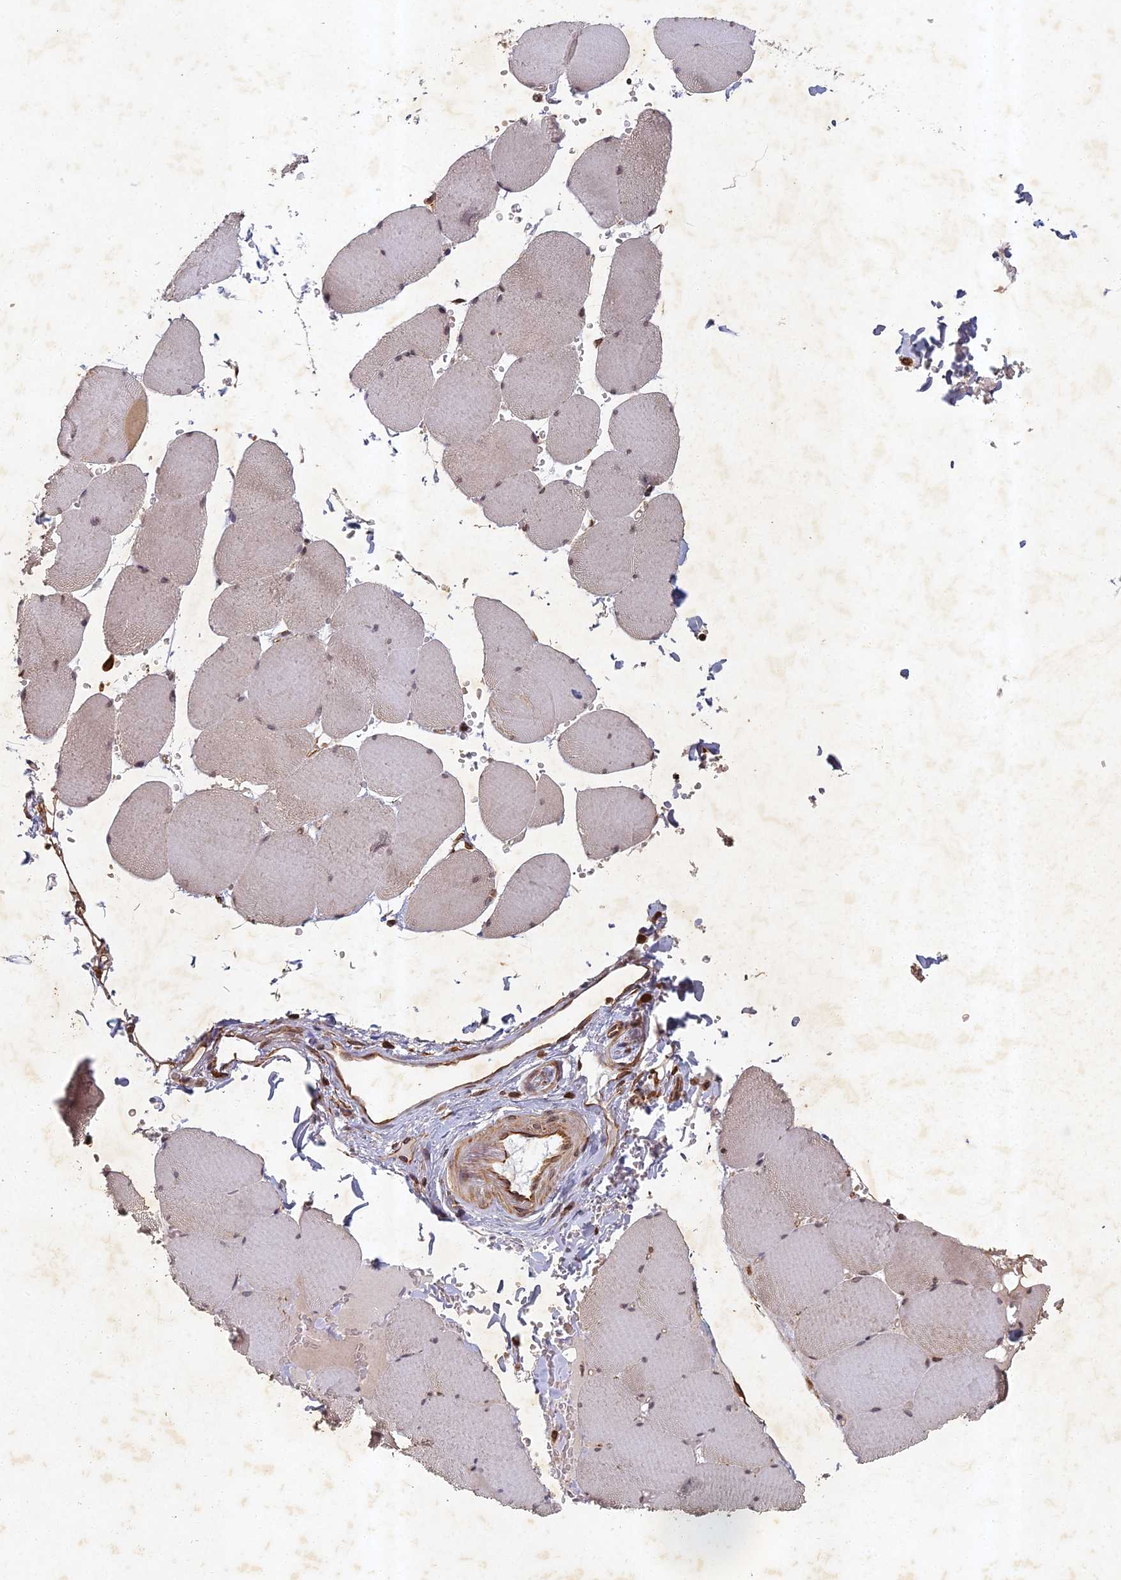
{"staining": {"intensity": "weak", "quantity": "25%-75%", "location": "cytoplasmic/membranous"}, "tissue": "skeletal muscle", "cell_type": "Myocytes", "image_type": "normal", "snomed": [{"axis": "morphology", "description": "Normal tissue, NOS"}, {"axis": "topography", "description": "Skeletal muscle"}, {"axis": "topography", "description": "Head-Neck"}], "caption": "Skeletal muscle stained with IHC displays weak cytoplasmic/membranous staining in approximately 25%-75% of myocytes.", "gene": "ABCB10", "patient": {"sex": "male", "age": 66}}